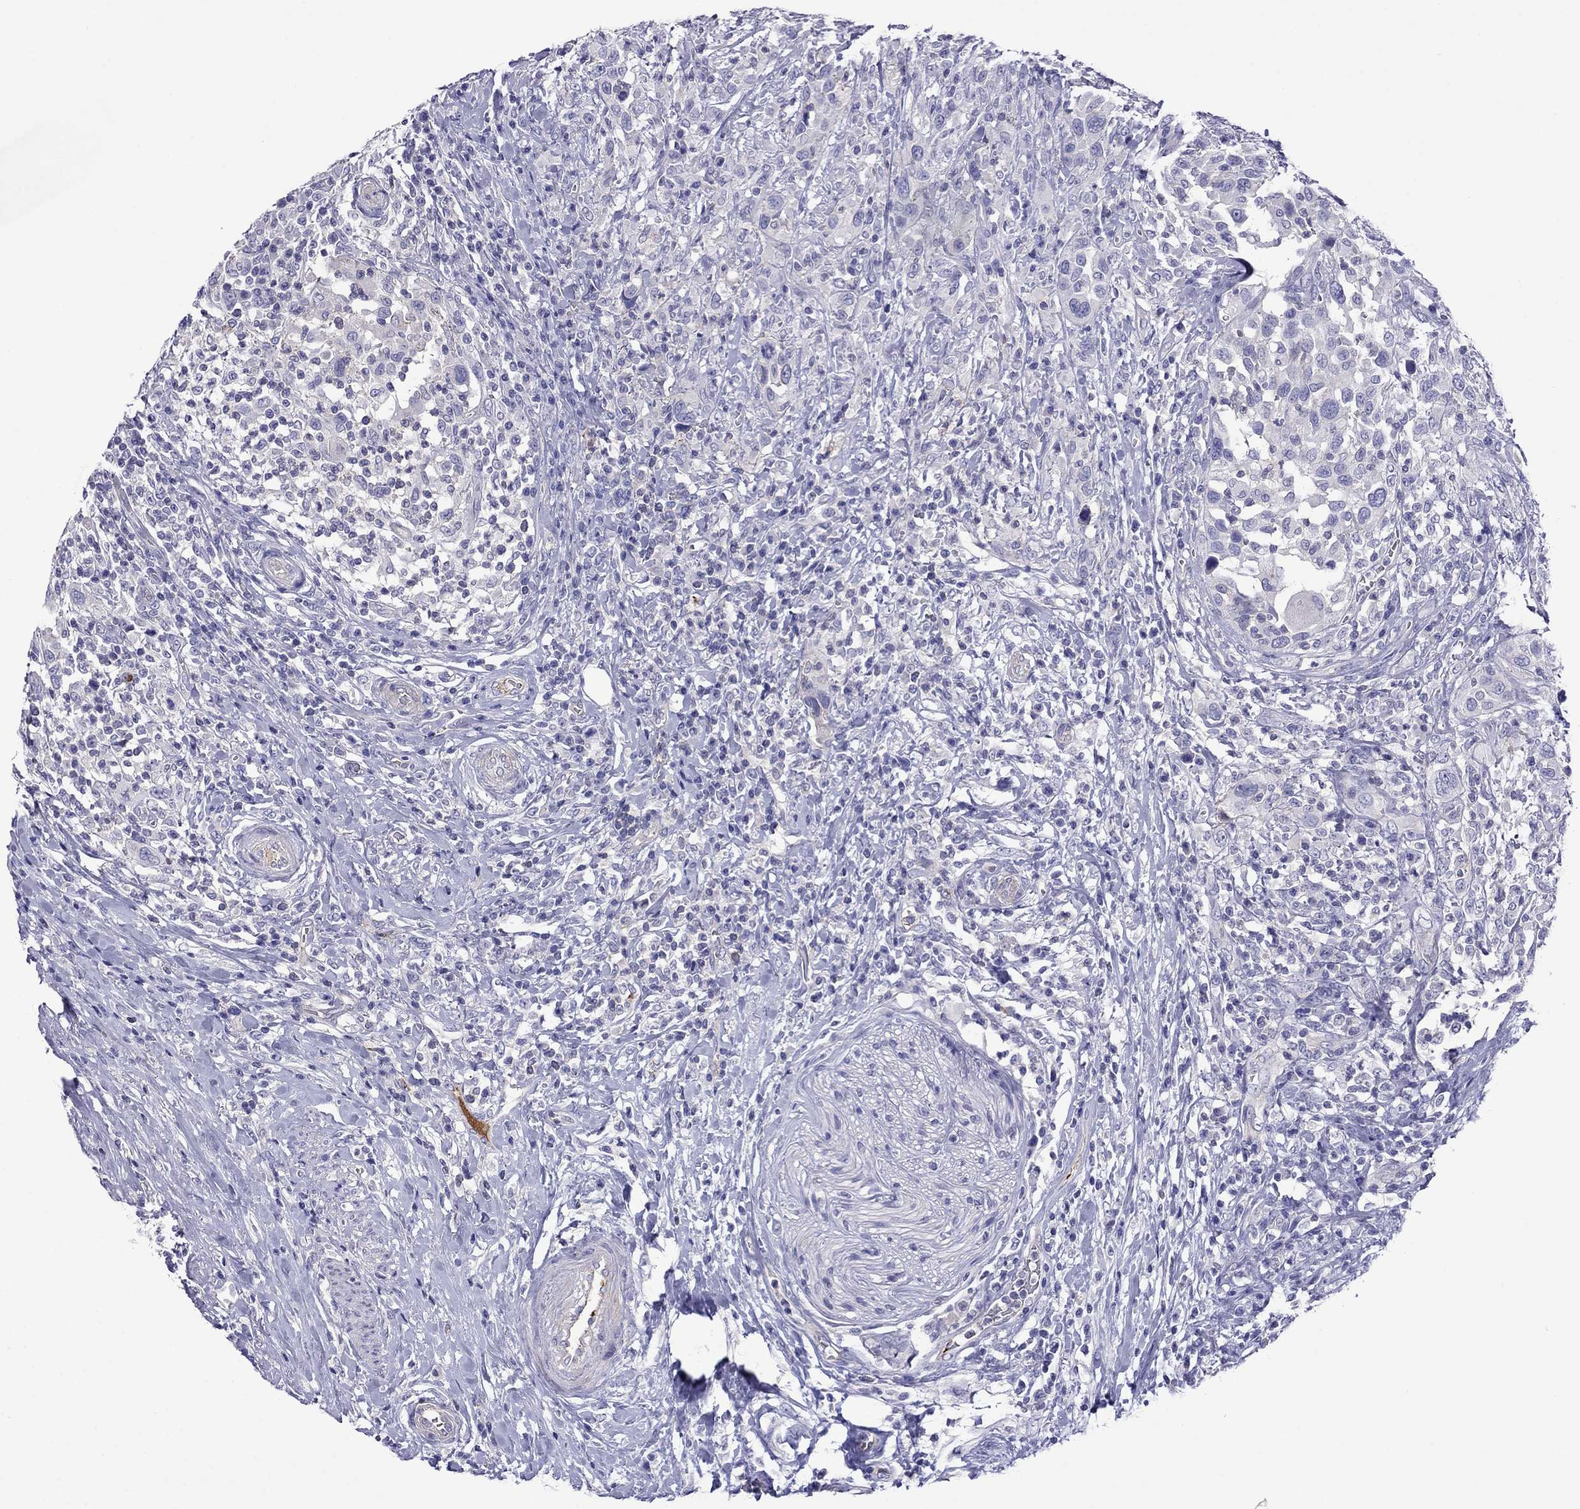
{"staining": {"intensity": "negative", "quantity": "none", "location": "none"}, "tissue": "urothelial cancer", "cell_type": "Tumor cells", "image_type": "cancer", "snomed": [{"axis": "morphology", "description": "Urothelial carcinoma, NOS"}, {"axis": "morphology", "description": "Urothelial carcinoma, High grade"}, {"axis": "topography", "description": "Urinary bladder"}], "caption": "DAB immunohistochemical staining of transitional cell carcinoma reveals no significant positivity in tumor cells.", "gene": "STAR", "patient": {"sex": "female", "age": 64}}